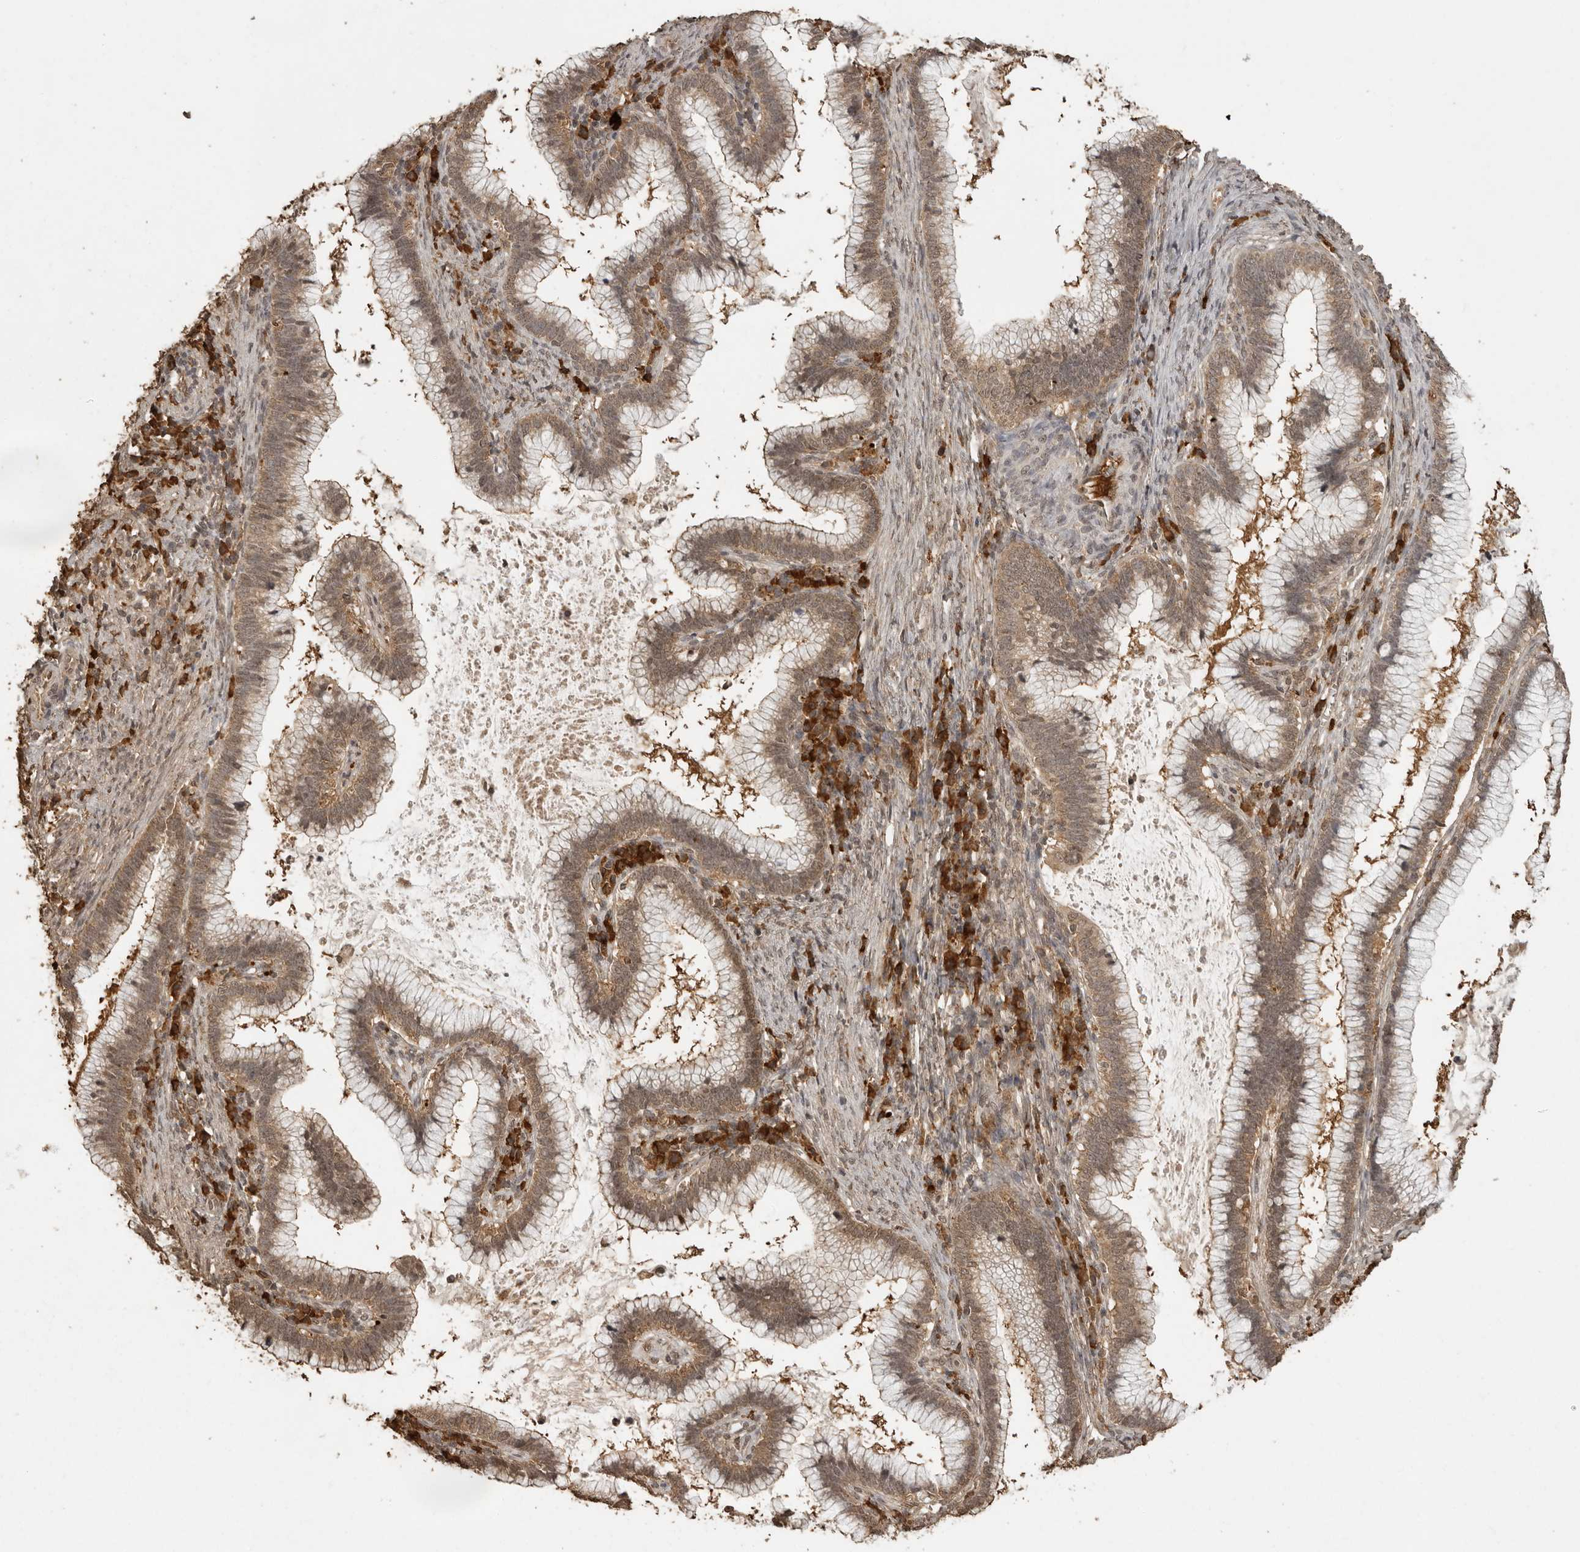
{"staining": {"intensity": "moderate", "quantity": ">75%", "location": "cytoplasmic/membranous"}, "tissue": "cervical cancer", "cell_type": "Tumor cells", "image_type": "cancer", "snomed": [{"axis": "morphology", "description": "Adenocarcinoma, NOS"}, {"axis": "topography", "description": "Cervix"}], "caption": "This micrograph shows IHC staining of human adenocarcinoma (cervical), with medium moderate cytoplasmic/membranous expression in approximately >75% of tumor cells.", "gene": "CTF1", "patient": {"sex": "female", "age": 36}}